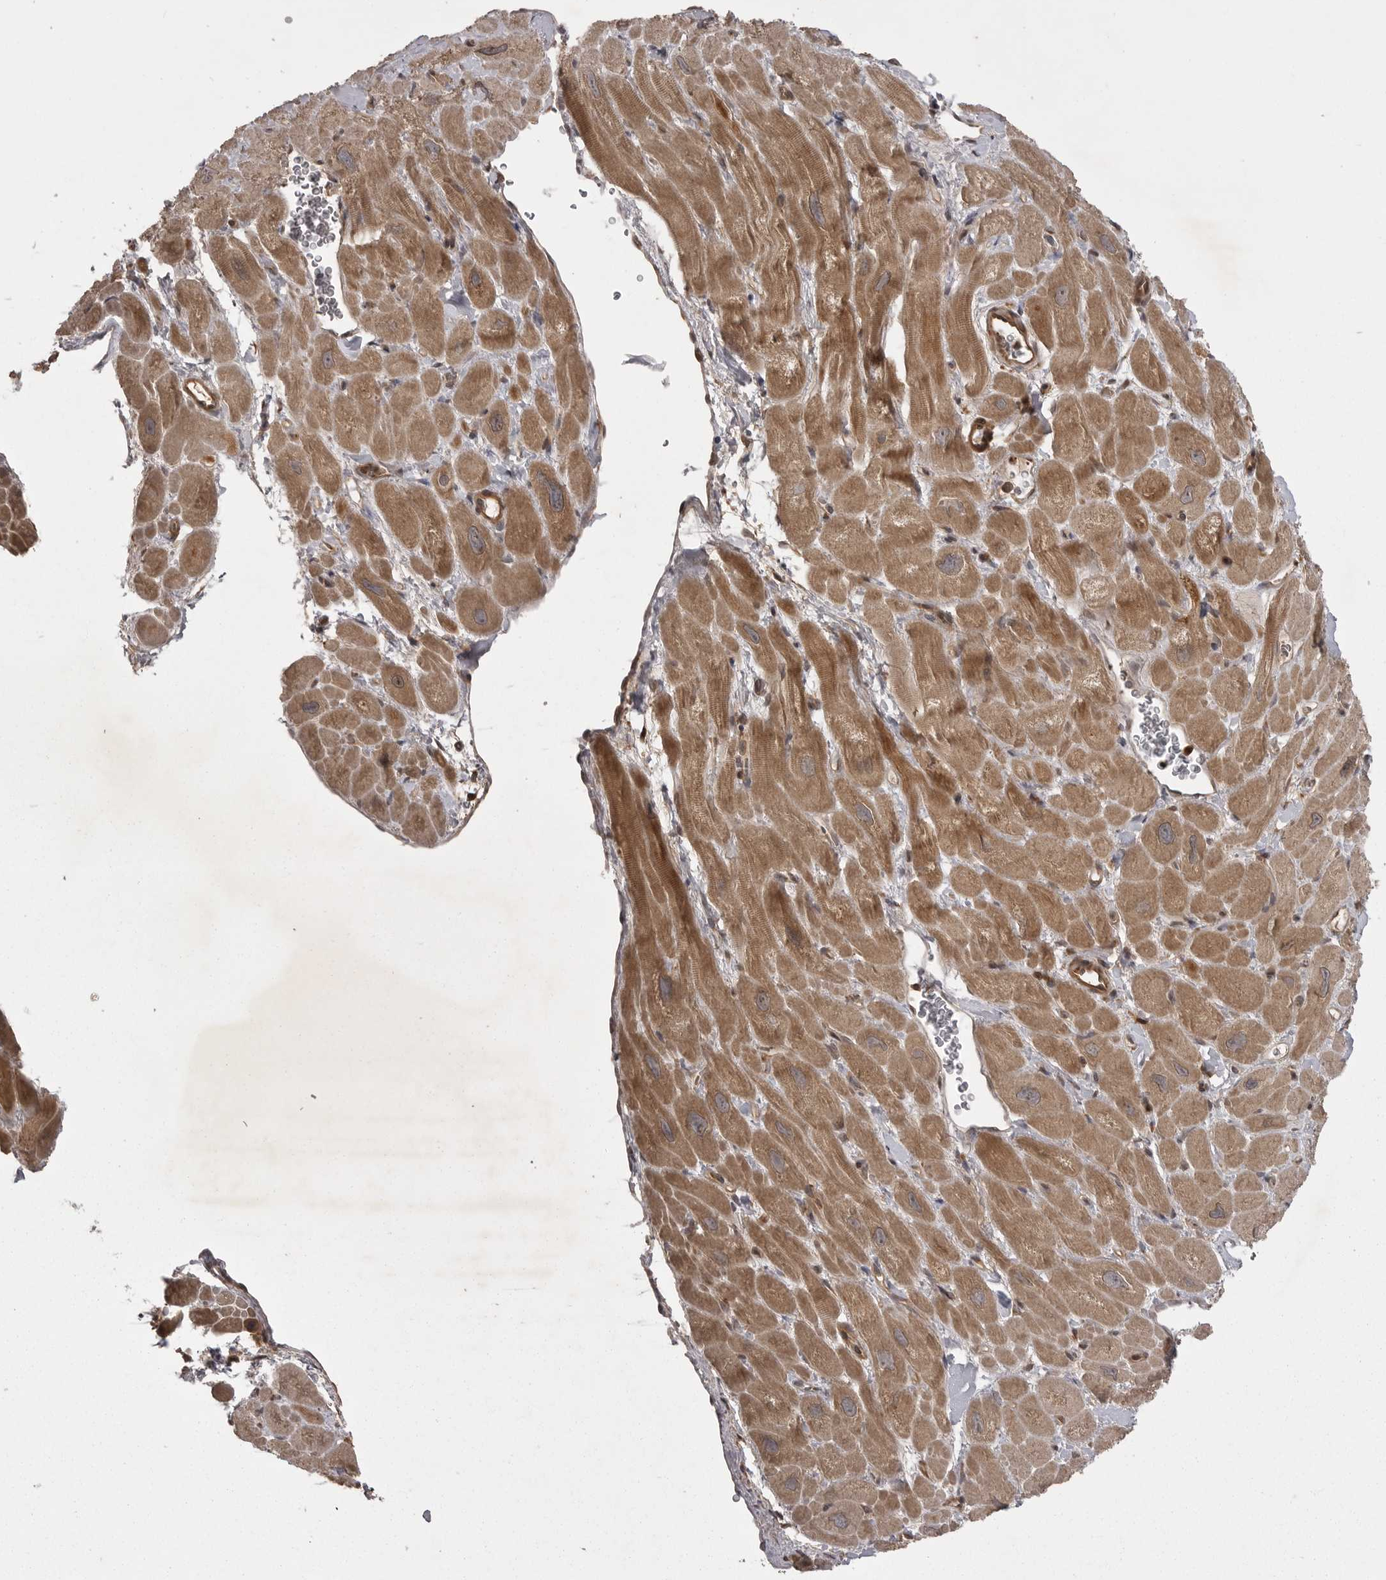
{"staining": {"intensity": "moderate", "quantity": ">75%", "location": "cytoplasmic/membranous"}, "tissue": "heart muscle", "cell_type": "Cardiomyocytes", "image_type": "normal", "snomed": [{"axis": "morphology", "description": "Normal tissue, NOS"}, {"axis": "topography", "description": "Heart"}], "caption": "Immunohistochemistry (IHC) staining of normal heart muscle, which reveals medium levels of moderate cytoplasmic/membranous expression in approximately >75% of cardiomyocytes indicating moderate cytoplasmic/membranous protein expression. The staining was performed using DAB (3,3'-diaminobenzidine) (brown) for protein detection and nuclei were counterstained in hematoxylin (blue).", "gene": "STK24", "patient": {"sex": "male", "age": 49}}